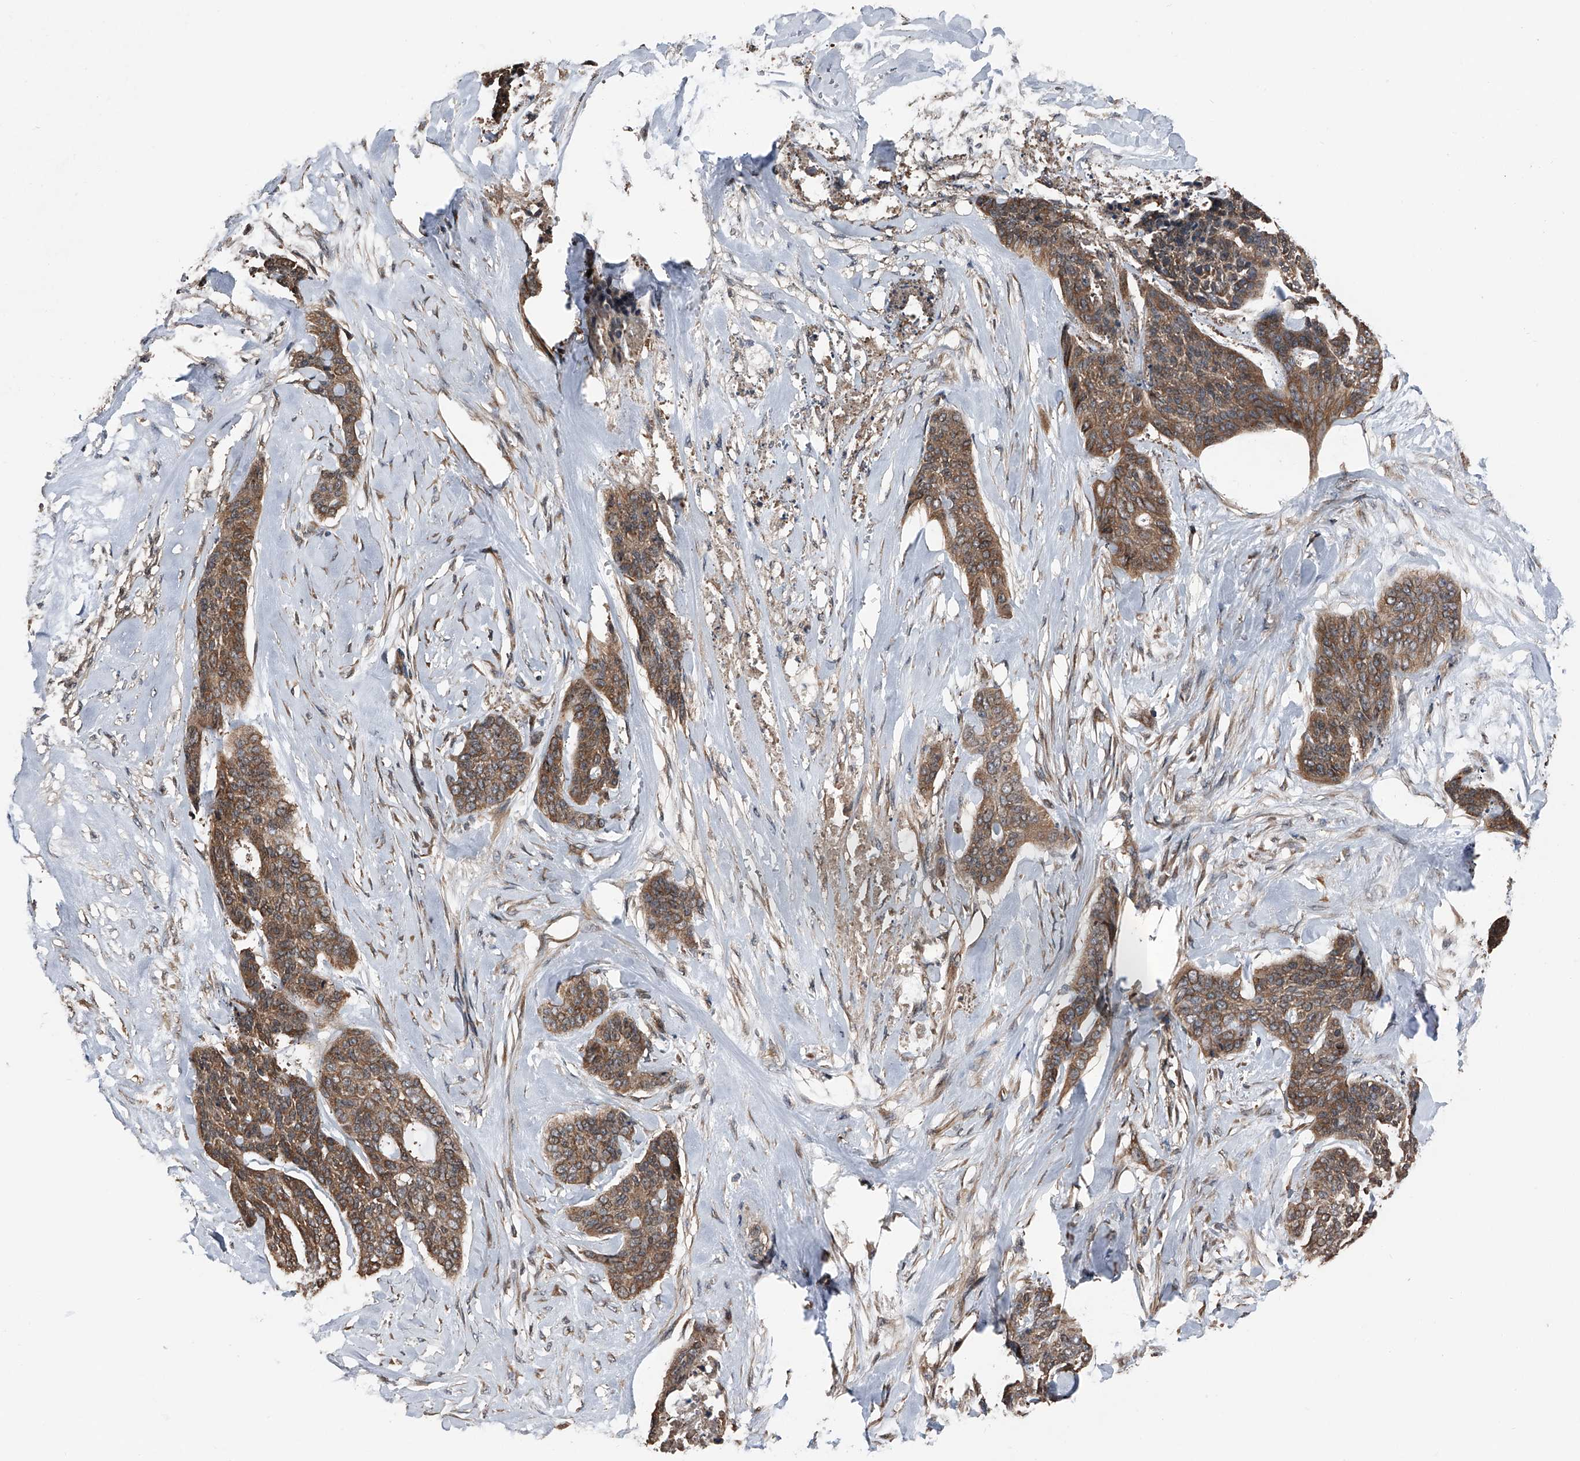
{"staining": {"intensity": "moderate", "quantity": ">75%", "location": "cytoplasmic/membranous"}, "tissue": "skin cancer", "cell_type": "Tumor cells", "image_type": "cancer", "snomed": [{"axis": "morphology", "description": "Basal cell carcinoma"}, {"axis": "topography", "description": "Skin"}], "caption": "Skin basal cell carcinoma tissue displays moderate cytoplasmic/membranous staining in approximately >75% of tumor cells, visualized by immunohistochemistry.", "gene": "KCNJ2", "patient": {"sex": "female", "age": 64}}